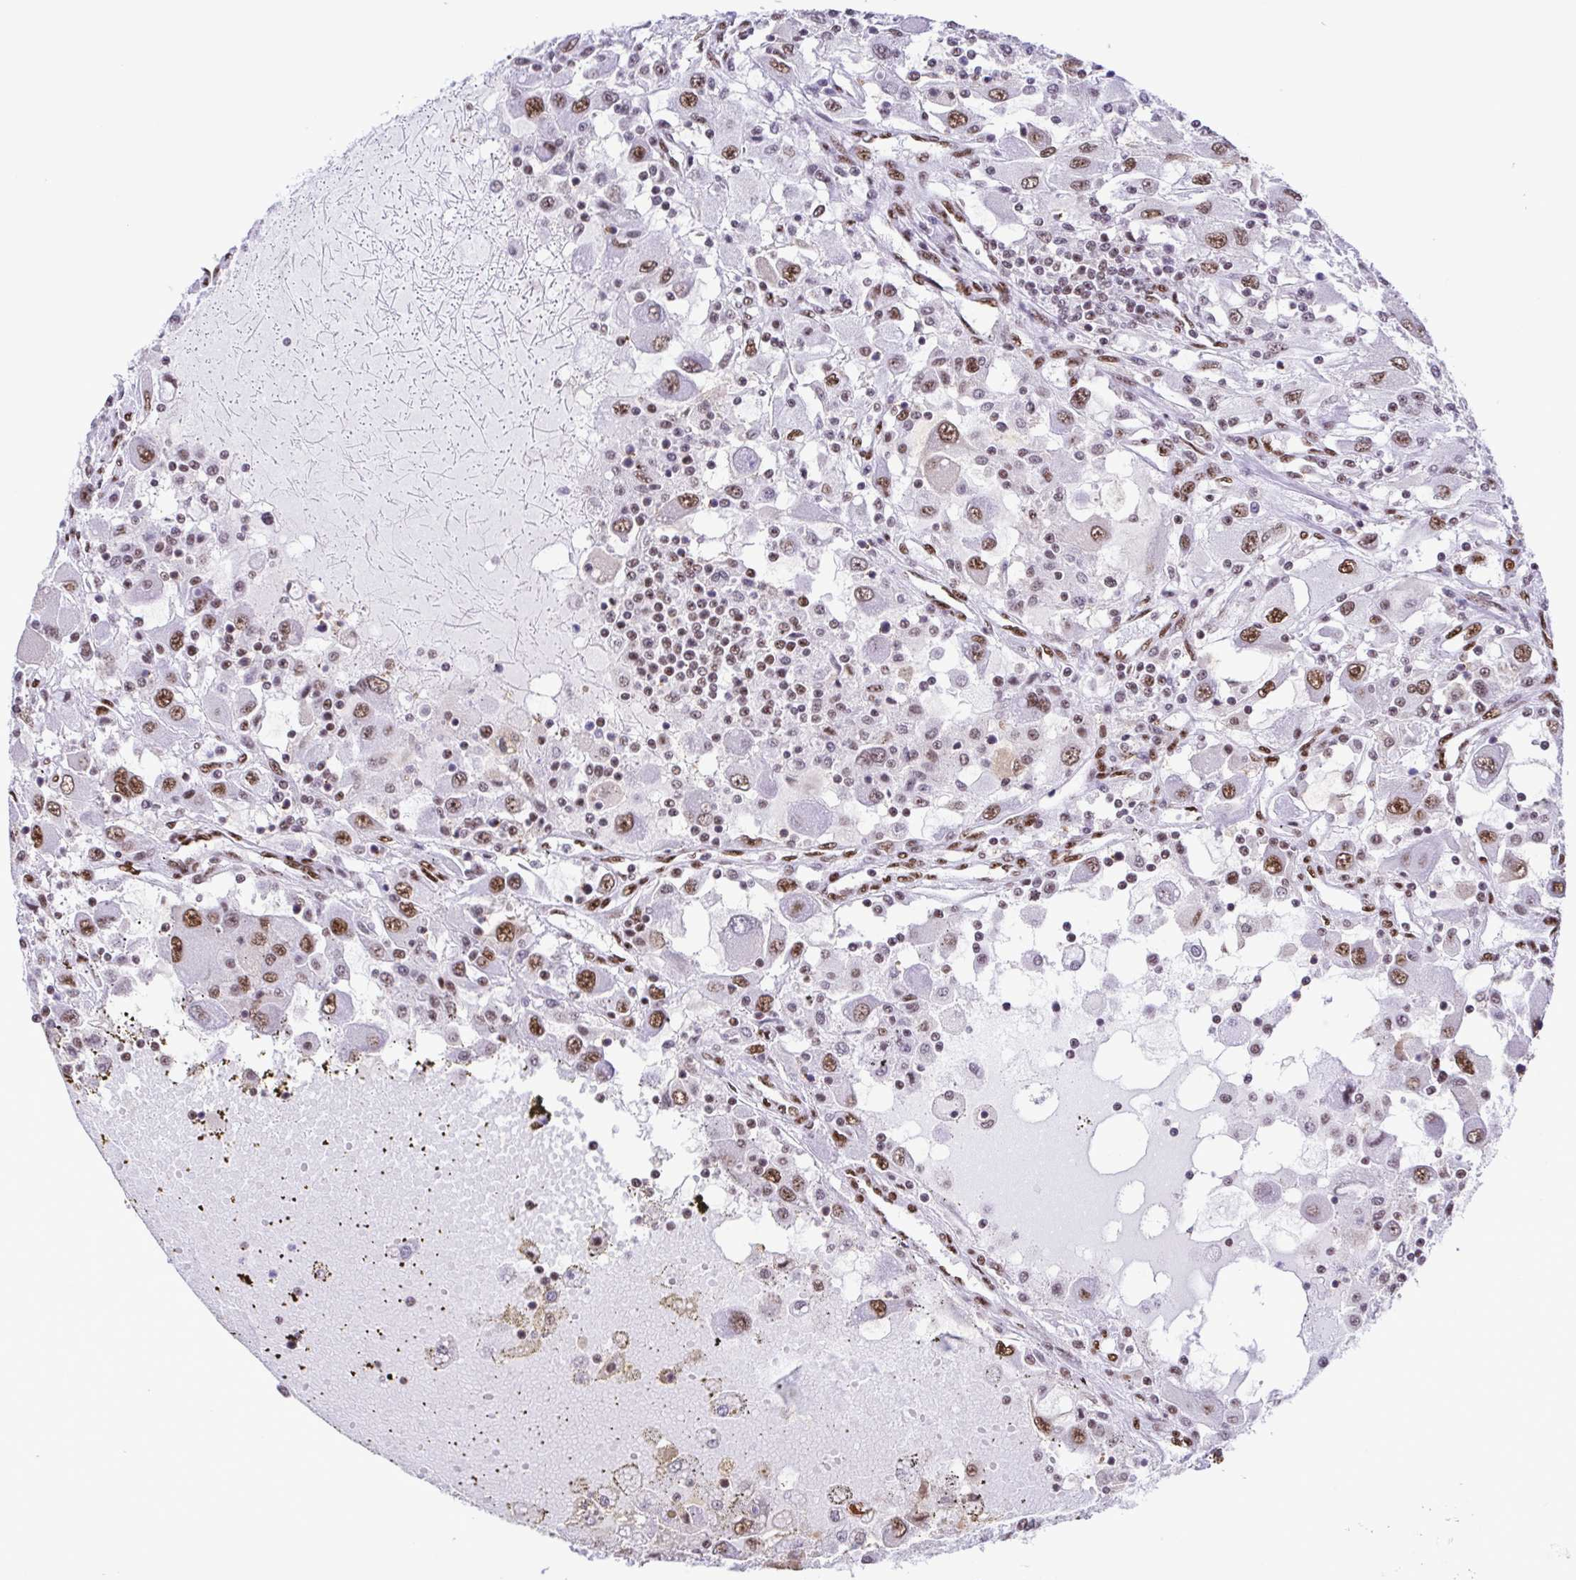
{"staining": {"intensity": "moderate", "quantity": ">75%", "location": "nuclear"}, "tissue": "renal cancer", "cell_type": "Tumor cells", "image_type": "cancer", "snomed": [{"axis": "morphology", "description": "Adenocarcinoma, NOS"}, {"axis": "topography", "description": "Kidney"}], "caption": "A high-resolution micrograph shows IHC staining of renal cancer (adenocarcinoma), which reveals moderate nuclear positivity in about >75% of tumor cells.", "gene": "TRIM28", "patient": {"sex": "female", "age": 67}}